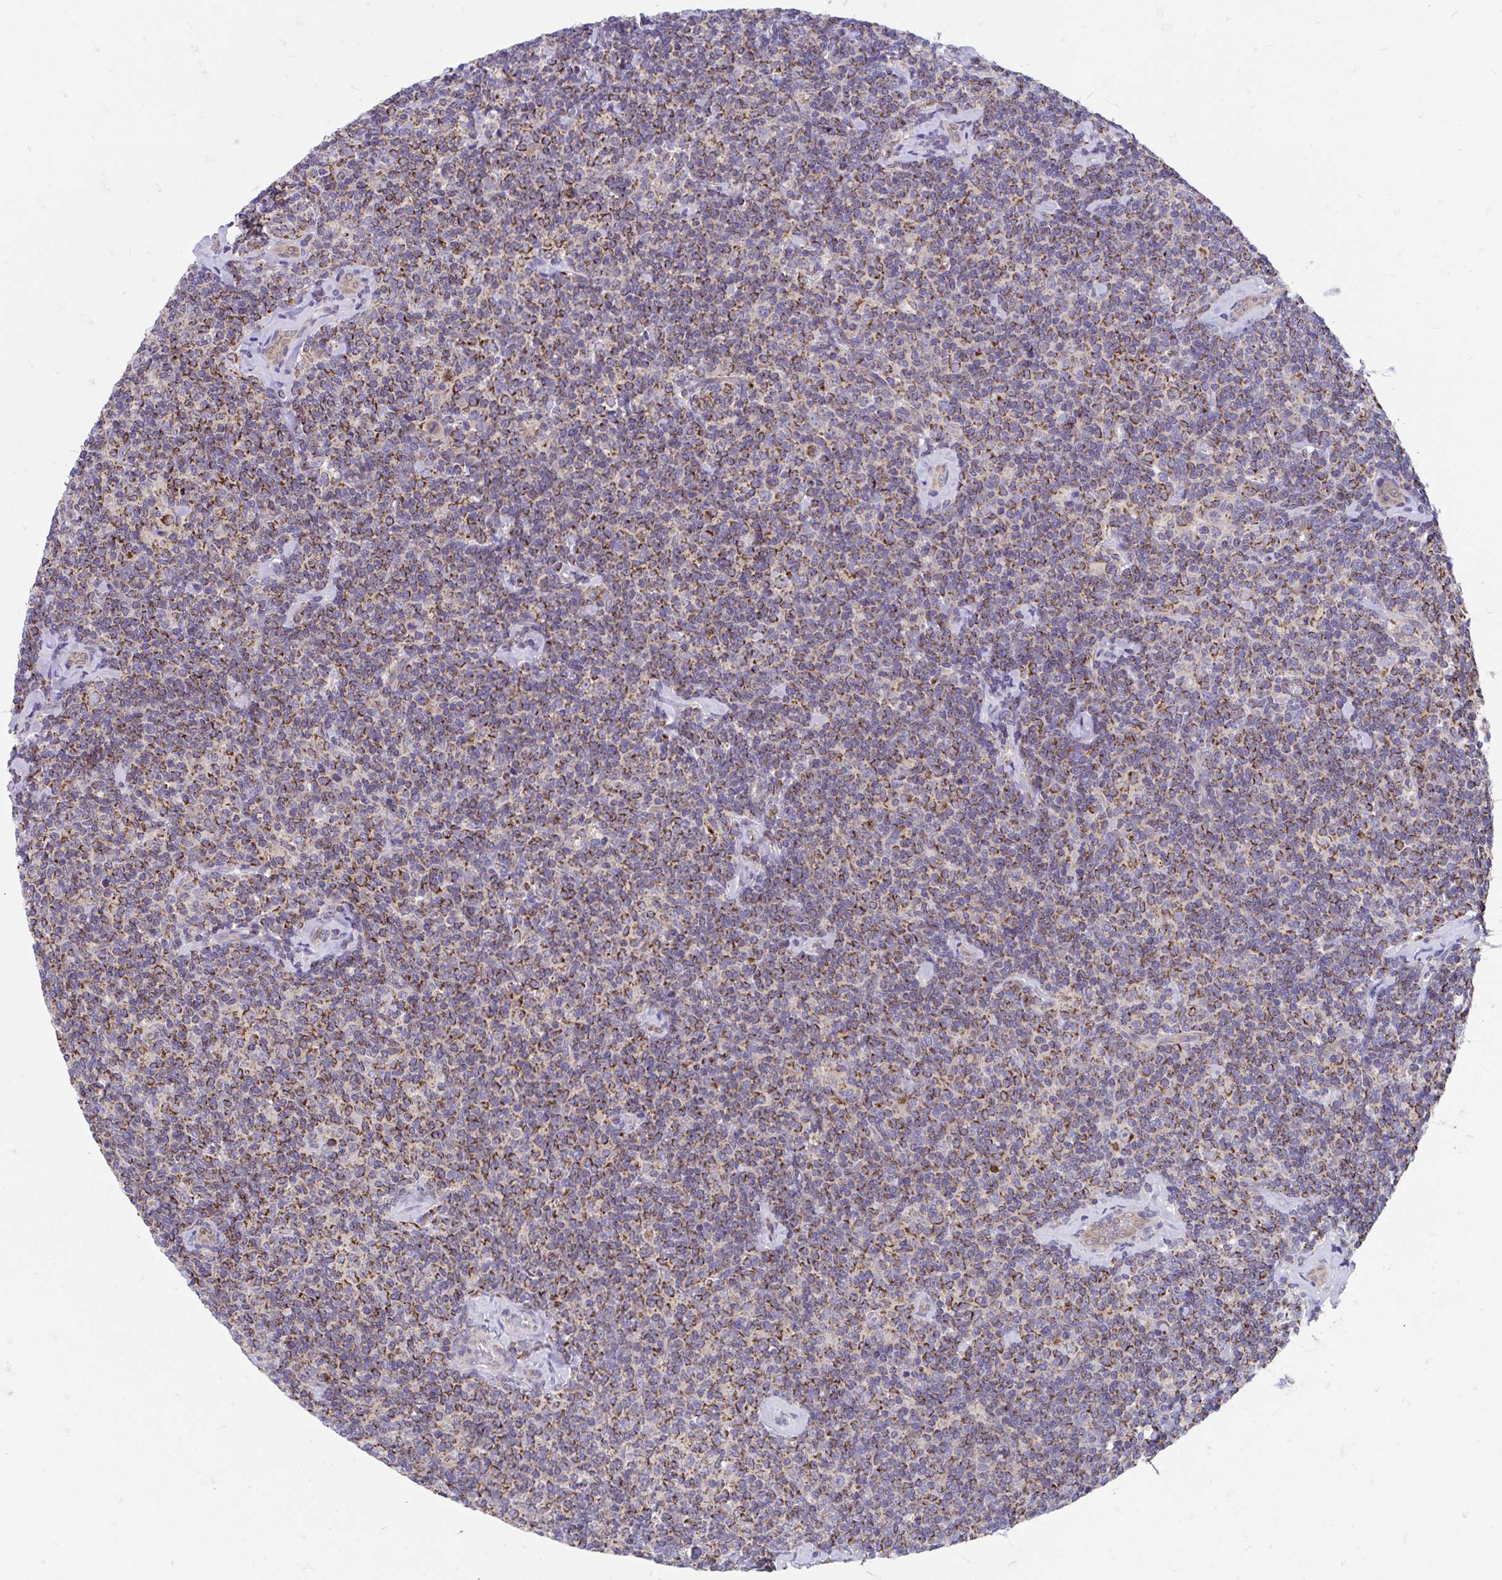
{"staining": {"intensity": "strong", "quantity": ">75%", "location": "cytoplasmic/membranous"}, "tissue": "lymphoma", "cell_type": "Tumor cells", "image_type": "cancer", "snomed": [{"axis": "morphology", "description": "Malignant lymphoma, non-Hodgkin's type, Low grade"}, {"axis": "topography", "description": "Lymph node"}], "caption": "The image exhibits a brown stain indicating the presence of a protein in the cytoplasmic/membranous of tumor cells in malignant lymphoma, non-Hodgkin's type (low-grade). (DAB (3,3'-diaminobenzidine) = brown stain, brightfield microscopy at high magnification).", "gene": "FHIP1B", "patient": {"sex": "female", "age": 56}}